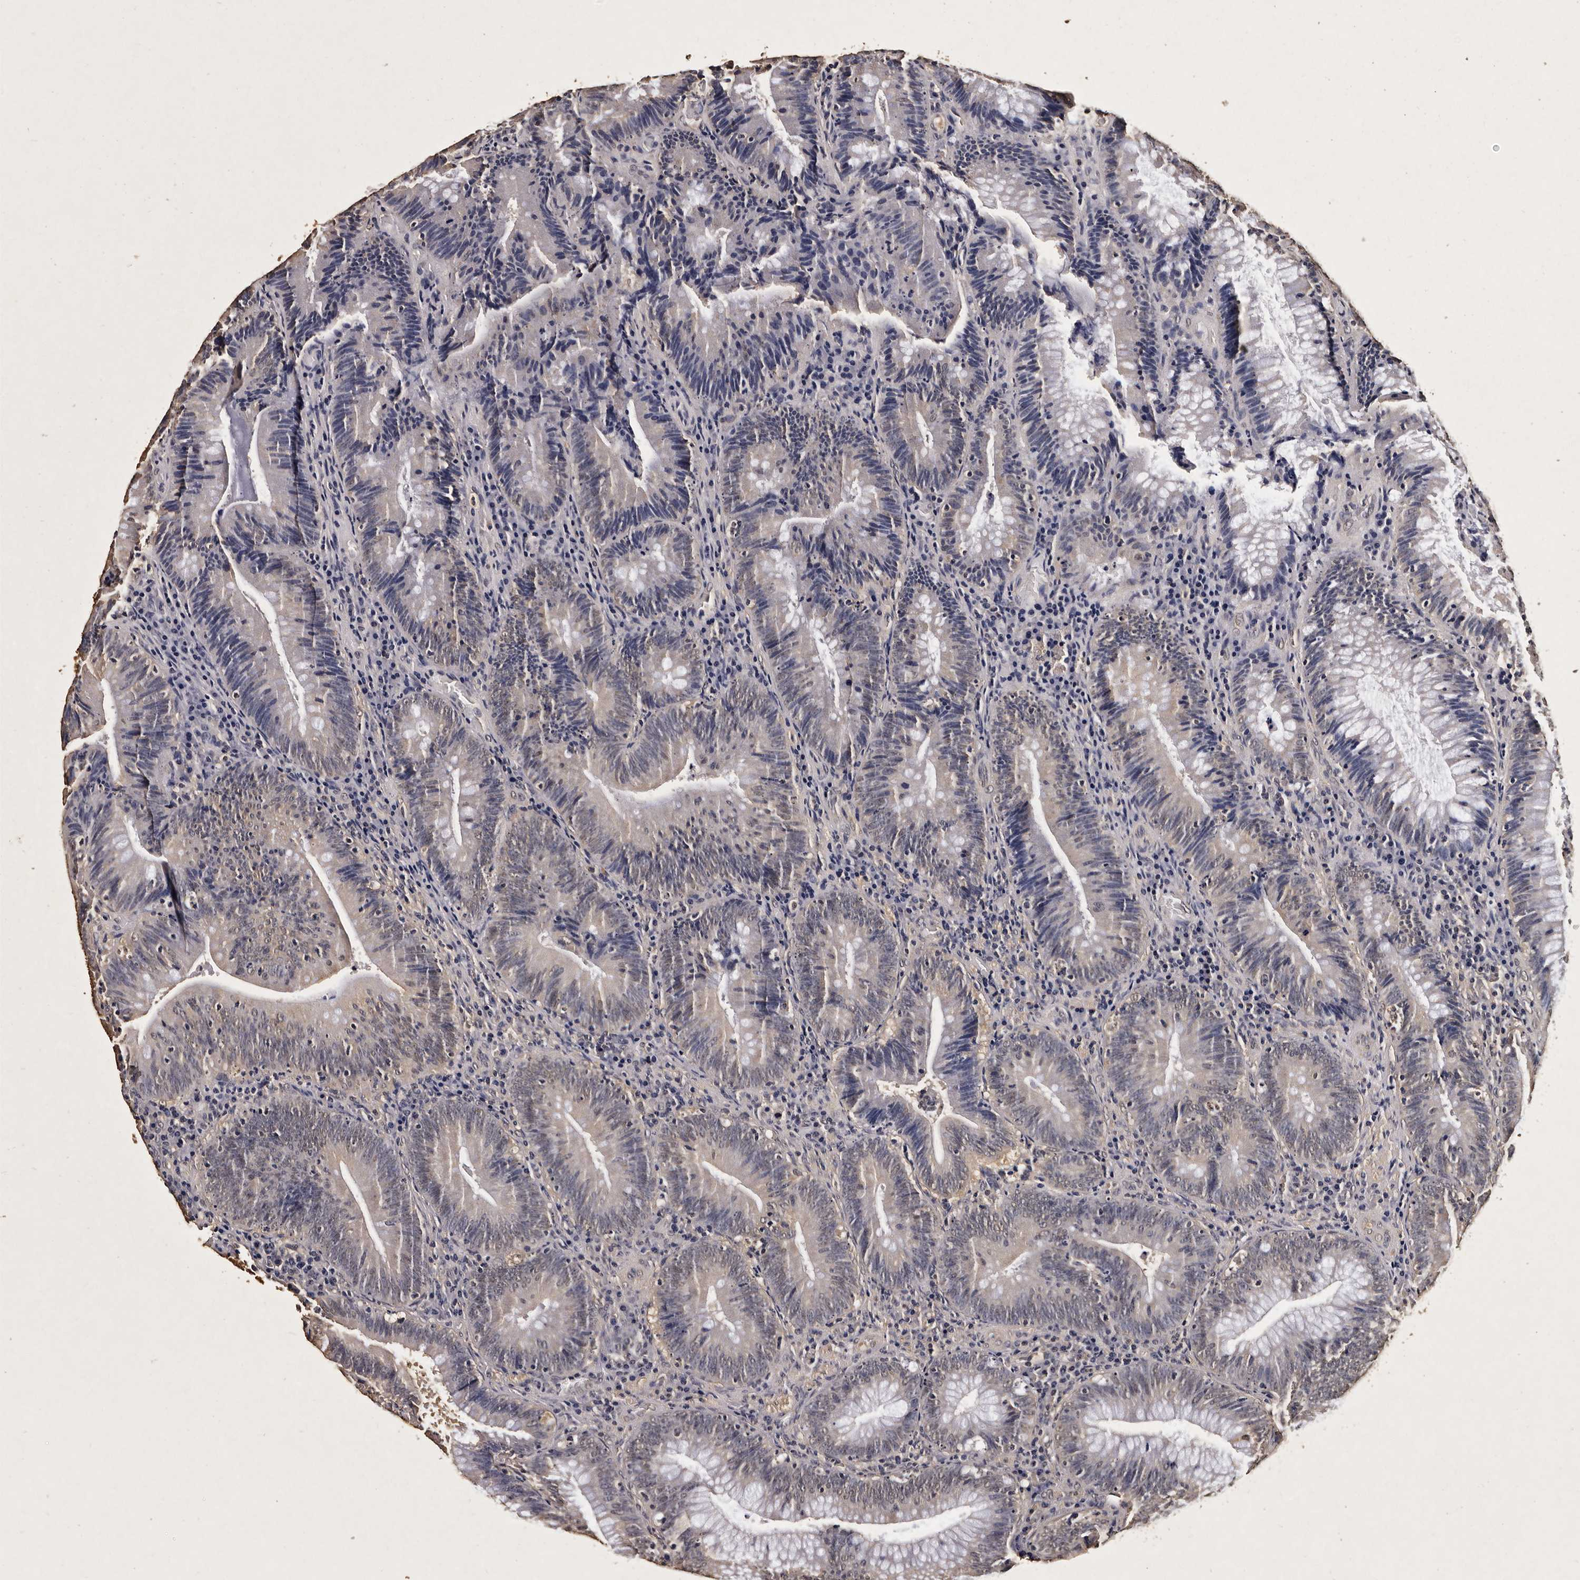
{"staining": {"intensity": "negative", "quantity": "none", "location": "none"}, "tissue": "colorectal cancer", "cell_type": "Tumor cells", "image_type": "cancer", "snomed": [{"axis": "morphology", "description": "Normal tissue, NOS"}, {"axis": "topography", "description": "Colon"}], "caption": "Colorectal cancer stained for a protein using IHC reveals no staining tumor cells.", "gene": "PARS2", "patient": {"sex": "female", "age": 82}}